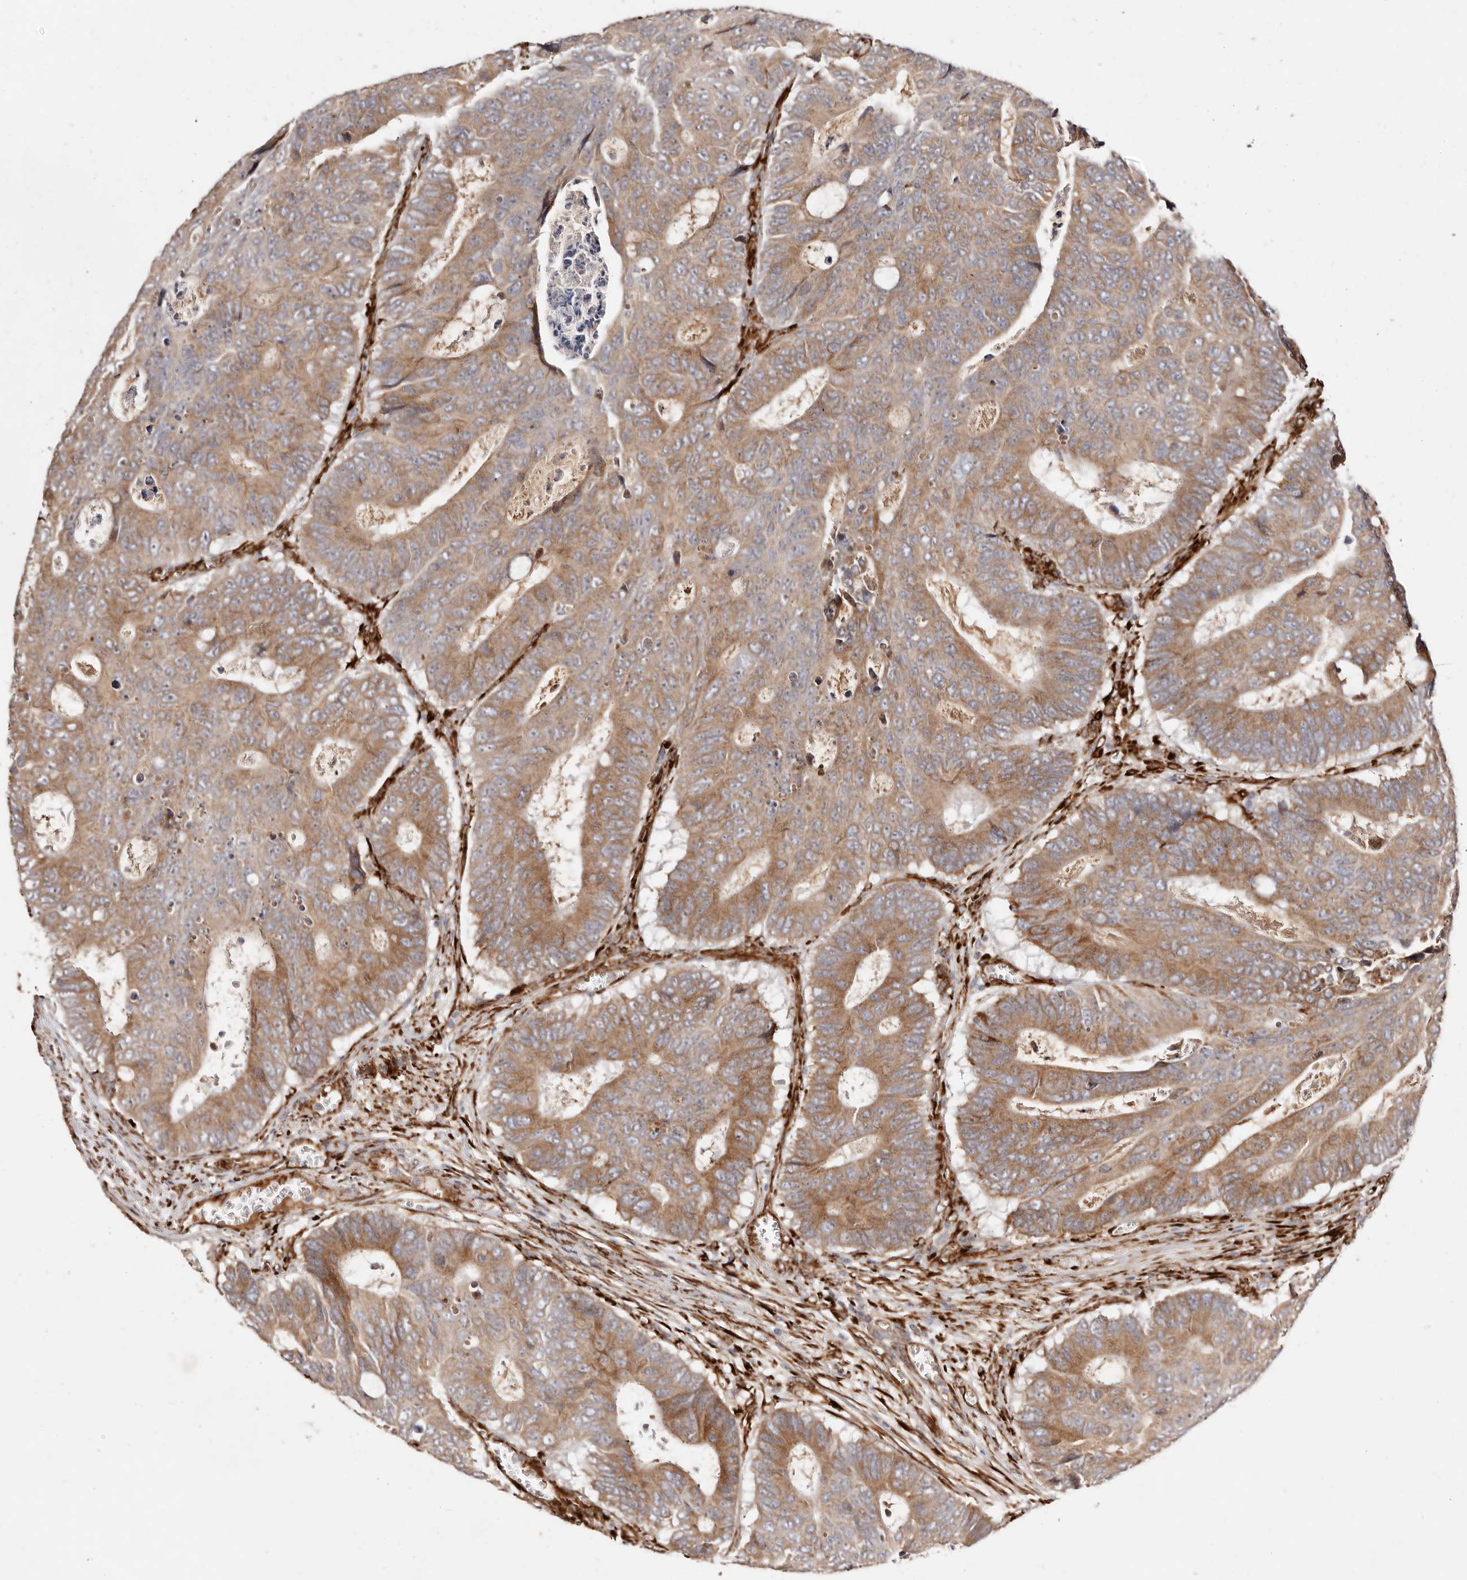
{"staining": {"intensity": "moderate", "quantity": ">75%", "location": "cytoplasmic/membranous"}, "tissue": "colorectal cancer", "cell_type": "Tumor cells", "image_type": "cancer", "snomed": [{"axis": "morphology", "description": "Adenocarcinoma, NOS"}, {"axis": "topography", "description": "Colon"}], "caption": "An image of human colorectal adenocarcinoma stained for a protein demonstrates moderate cytoplasmic/membranous brown staining in tumor cells.", "gene": "SERPINH1", "patient": {"sex": "male", "age": 87}}